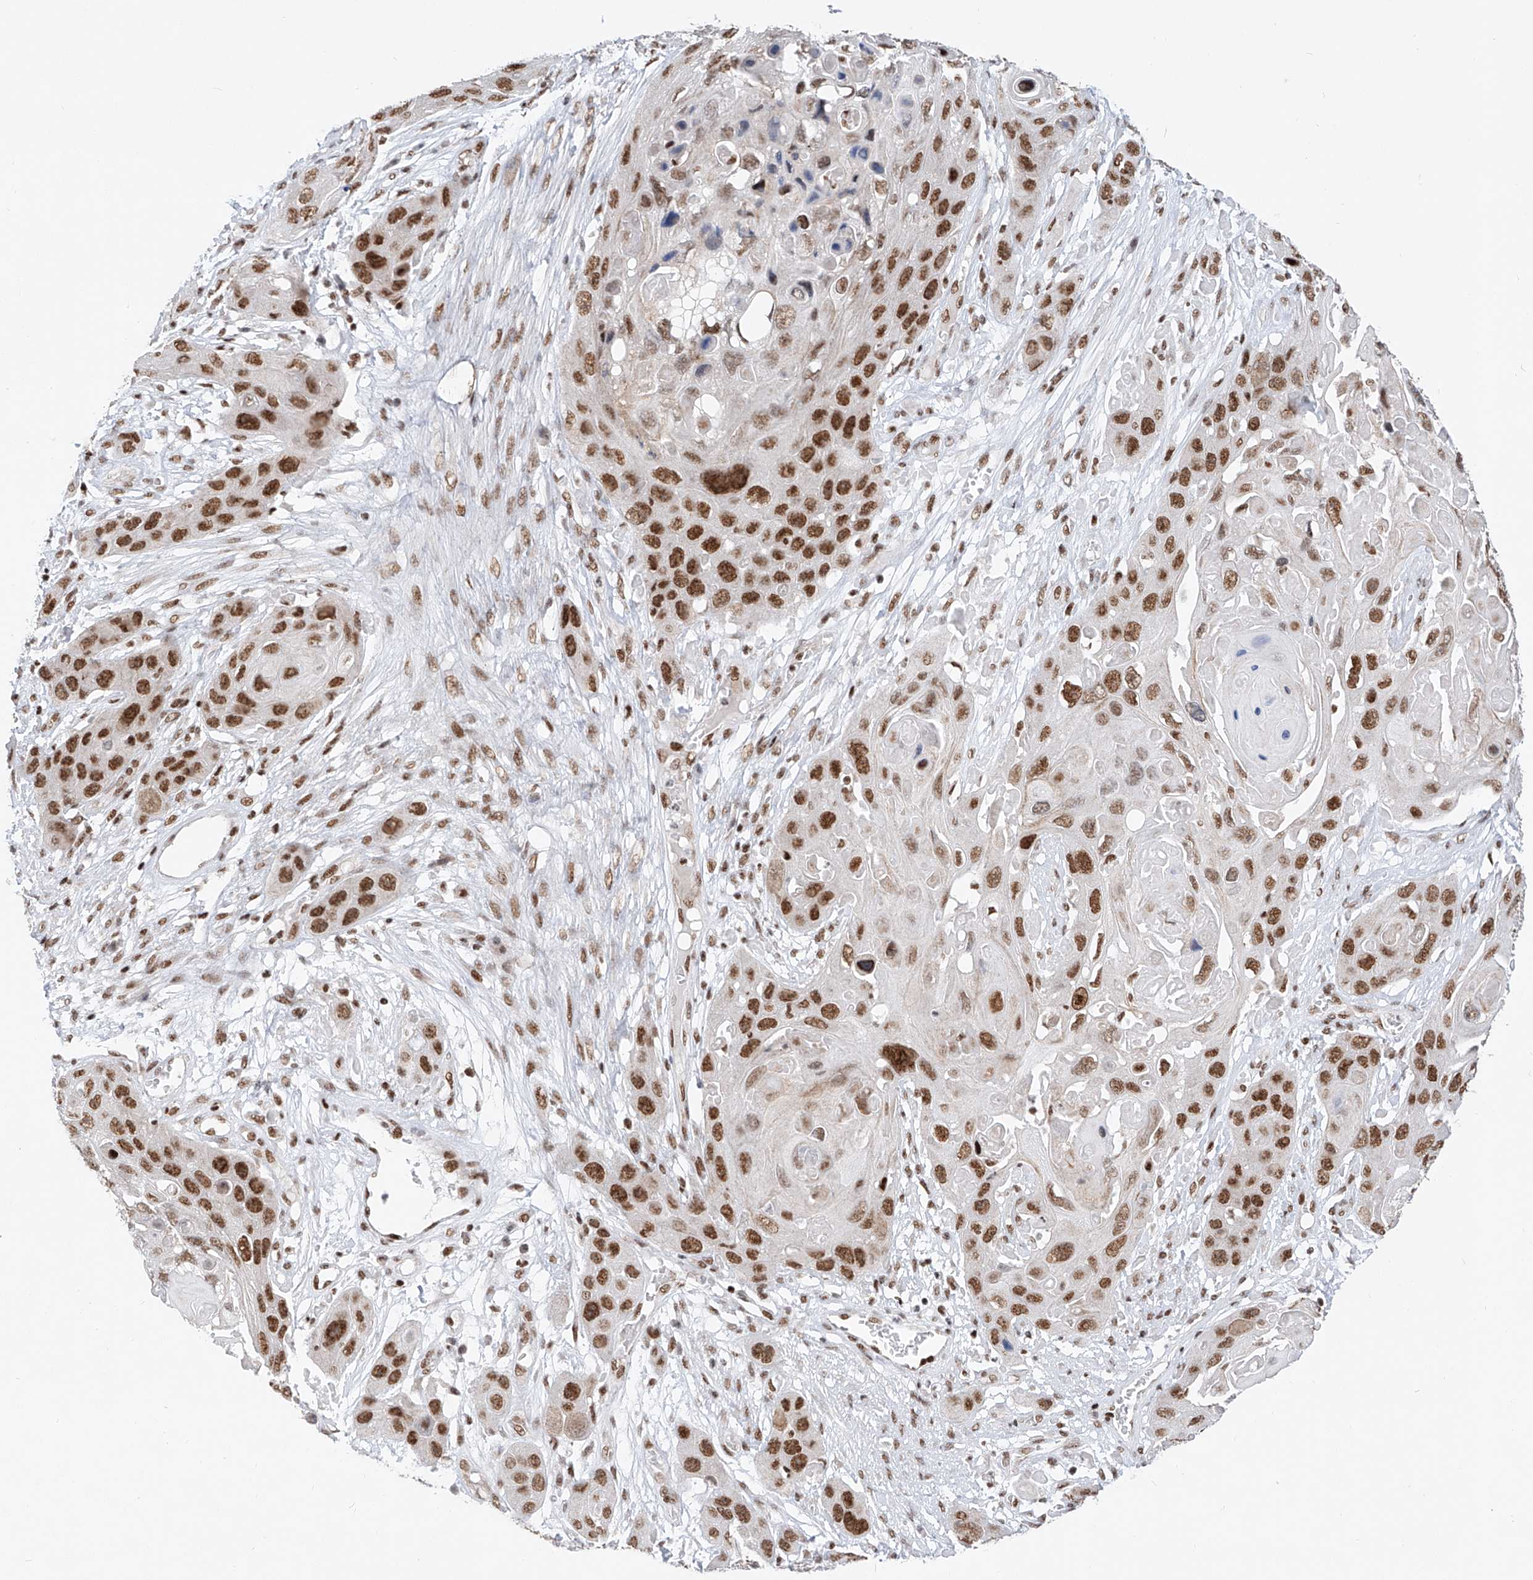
{"staining": {"intensity": "strong", "quantity": ">75%", "location": "nuclear"}, "tissue": "skin cancer", "cell_type": "Tumor cells", "image_type": "cancer", "snomed": [{"axis": "morphology", "description": "Squamous cell carcinoma, NOS"}, {"axis": "topography", "description": "Skin"}], "caption": "Human skin cancer (squamous cell carcinoma) stained for a protein (brown) demonstrates strong nuclear positive staining in about >75% of tumor cells.", "gene": "TAF4", "patient": {"sex": "male", "age": 55}}